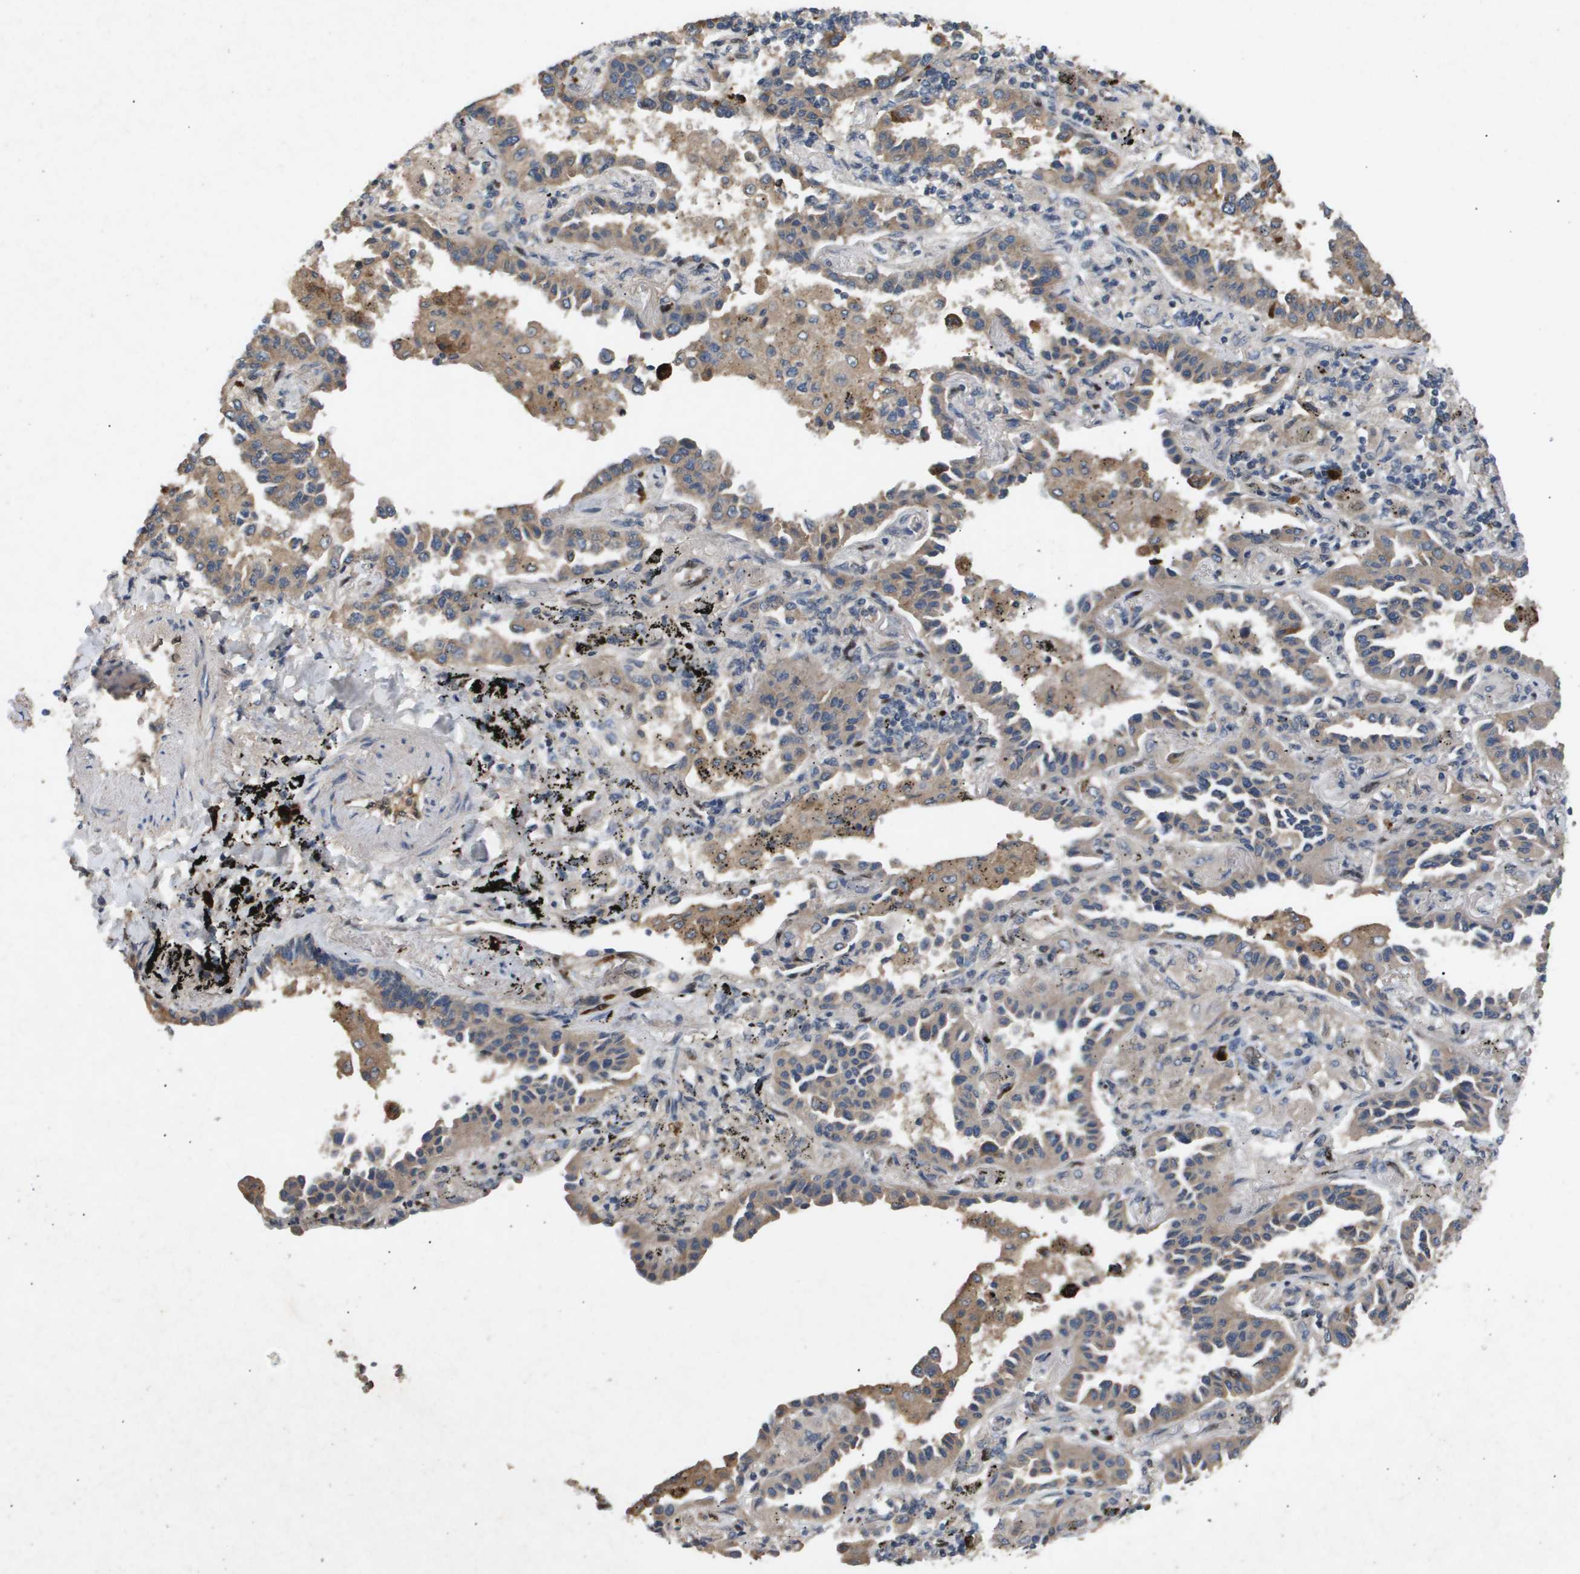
{"staining": {"intensity": "weak", "quantity": ">75%", "location": "cytoplasmic/membranous"}, "tissue": "lung cancer", "cell_type": "Tumor cells", "image_type": "cancer", "snomed": [{"axis": "morphology", "description": "Normal tissue, NOS"}, {"axis": "morphology", "description": "Adenocarcinoma, NOS"}, {"axis": "topography", "description": "Lung"}], "caption": "Immunohistochemical staining of human lung cancer exhibits low levels of weak cytoplasmic/membranous staining in about >75% of tumor cells.", "gene": "ERG", "patient": {"sex": "male", "age": 59}}